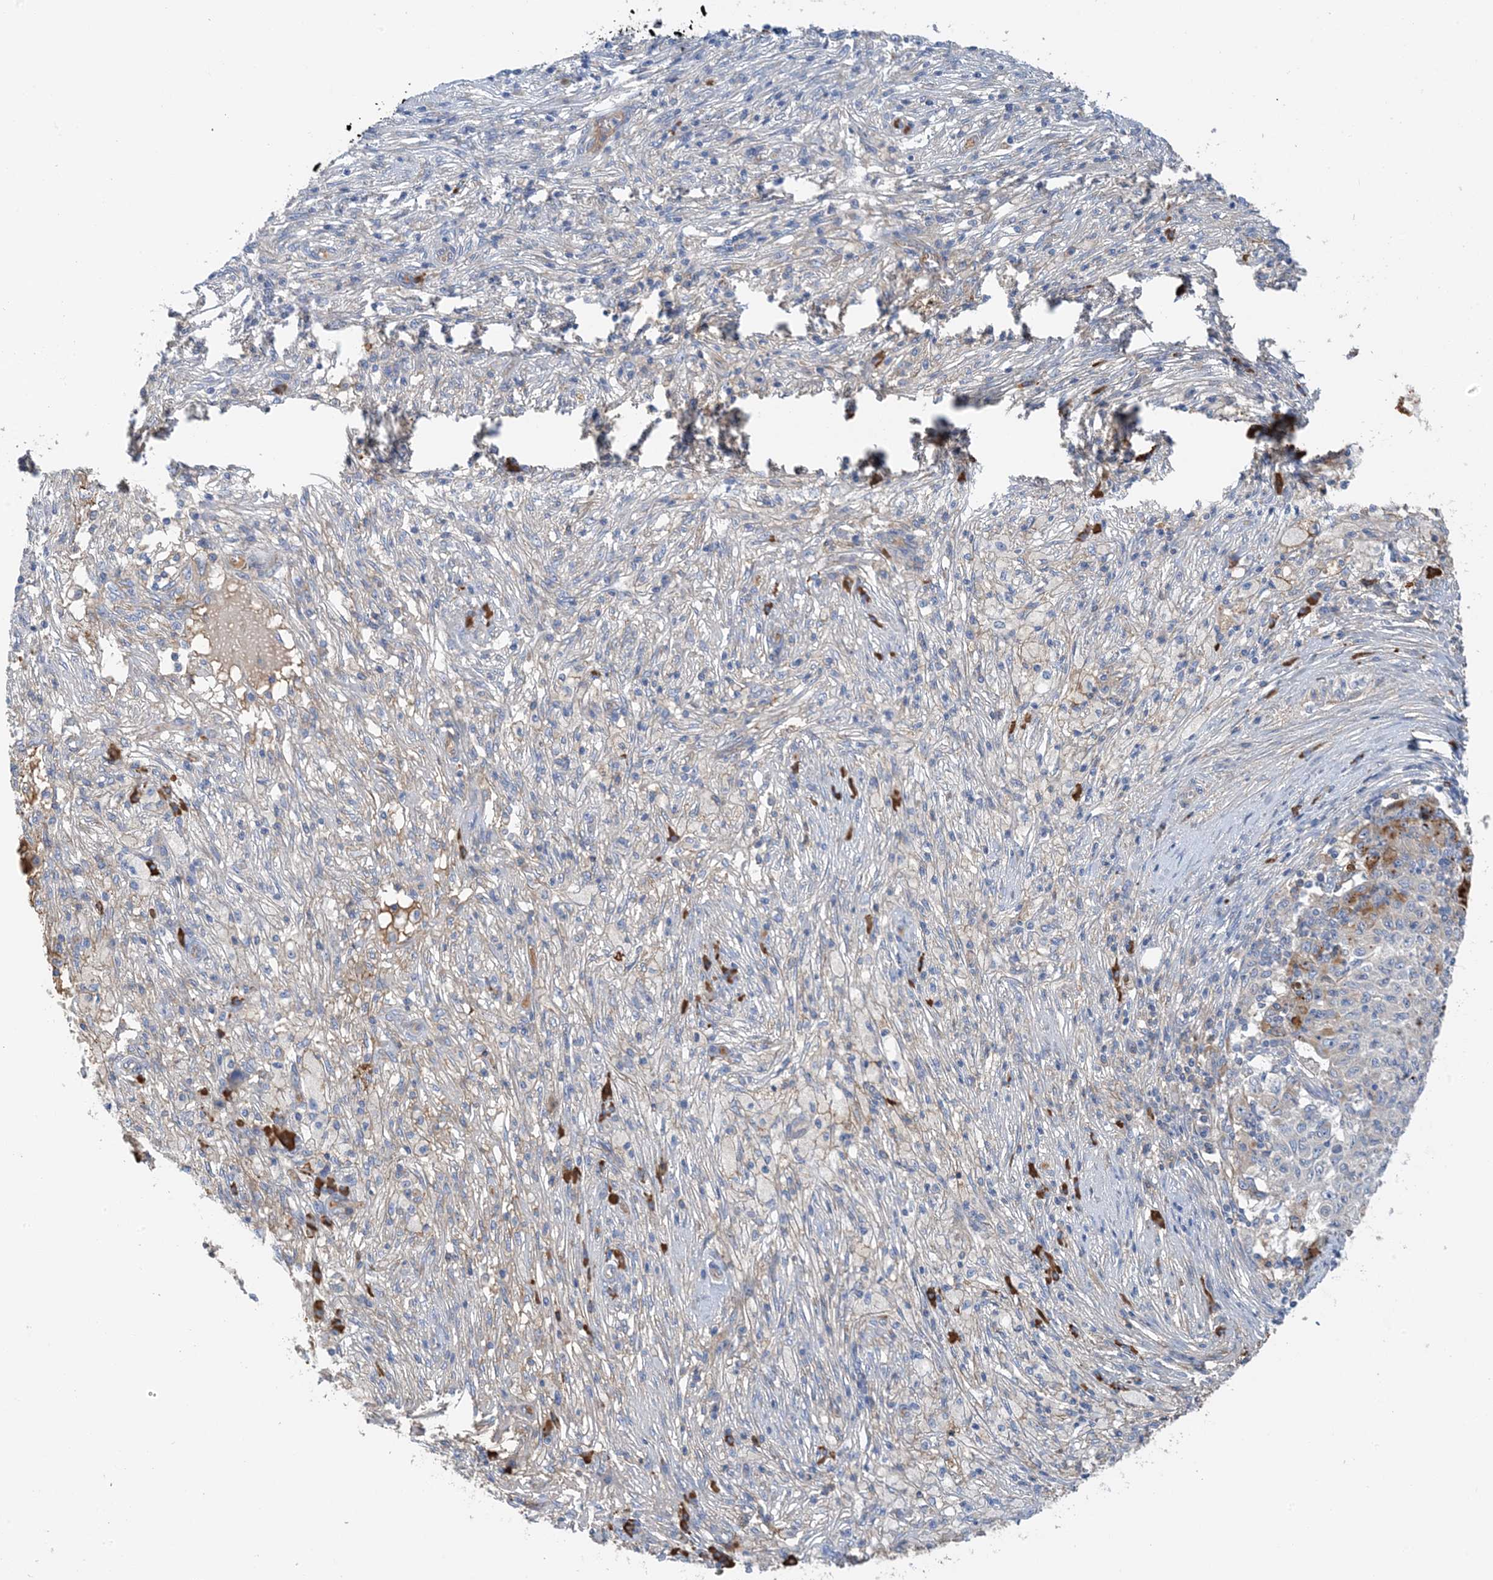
{"staining": {"intensity": "moderate", "quantity": "<25%", "location": "cytoplasmic/membranous"}, "tissue": "ovarian cancer", "cell_type": "Tumor cells", "image_type": "cancer", "snomed": [{"axis": "morphology", "description": "Carcinoma, endometroid"}, {"axis": "topography", "description": "Ovary"}], "caption": "The micrograph reveals staining of endometroid carcinoma (ovarian), revealing moderate cytoplasmic/membranous protein staining (brown color) within tumor cells. (Stains: DAB (3,3'-diaminobenzidine) in brown, nuclei in blue, Microscopy: brightfield microscopy at high magnification).", "gene": "SLC5A11", "patient": {"sex": "female", "age": 42}}